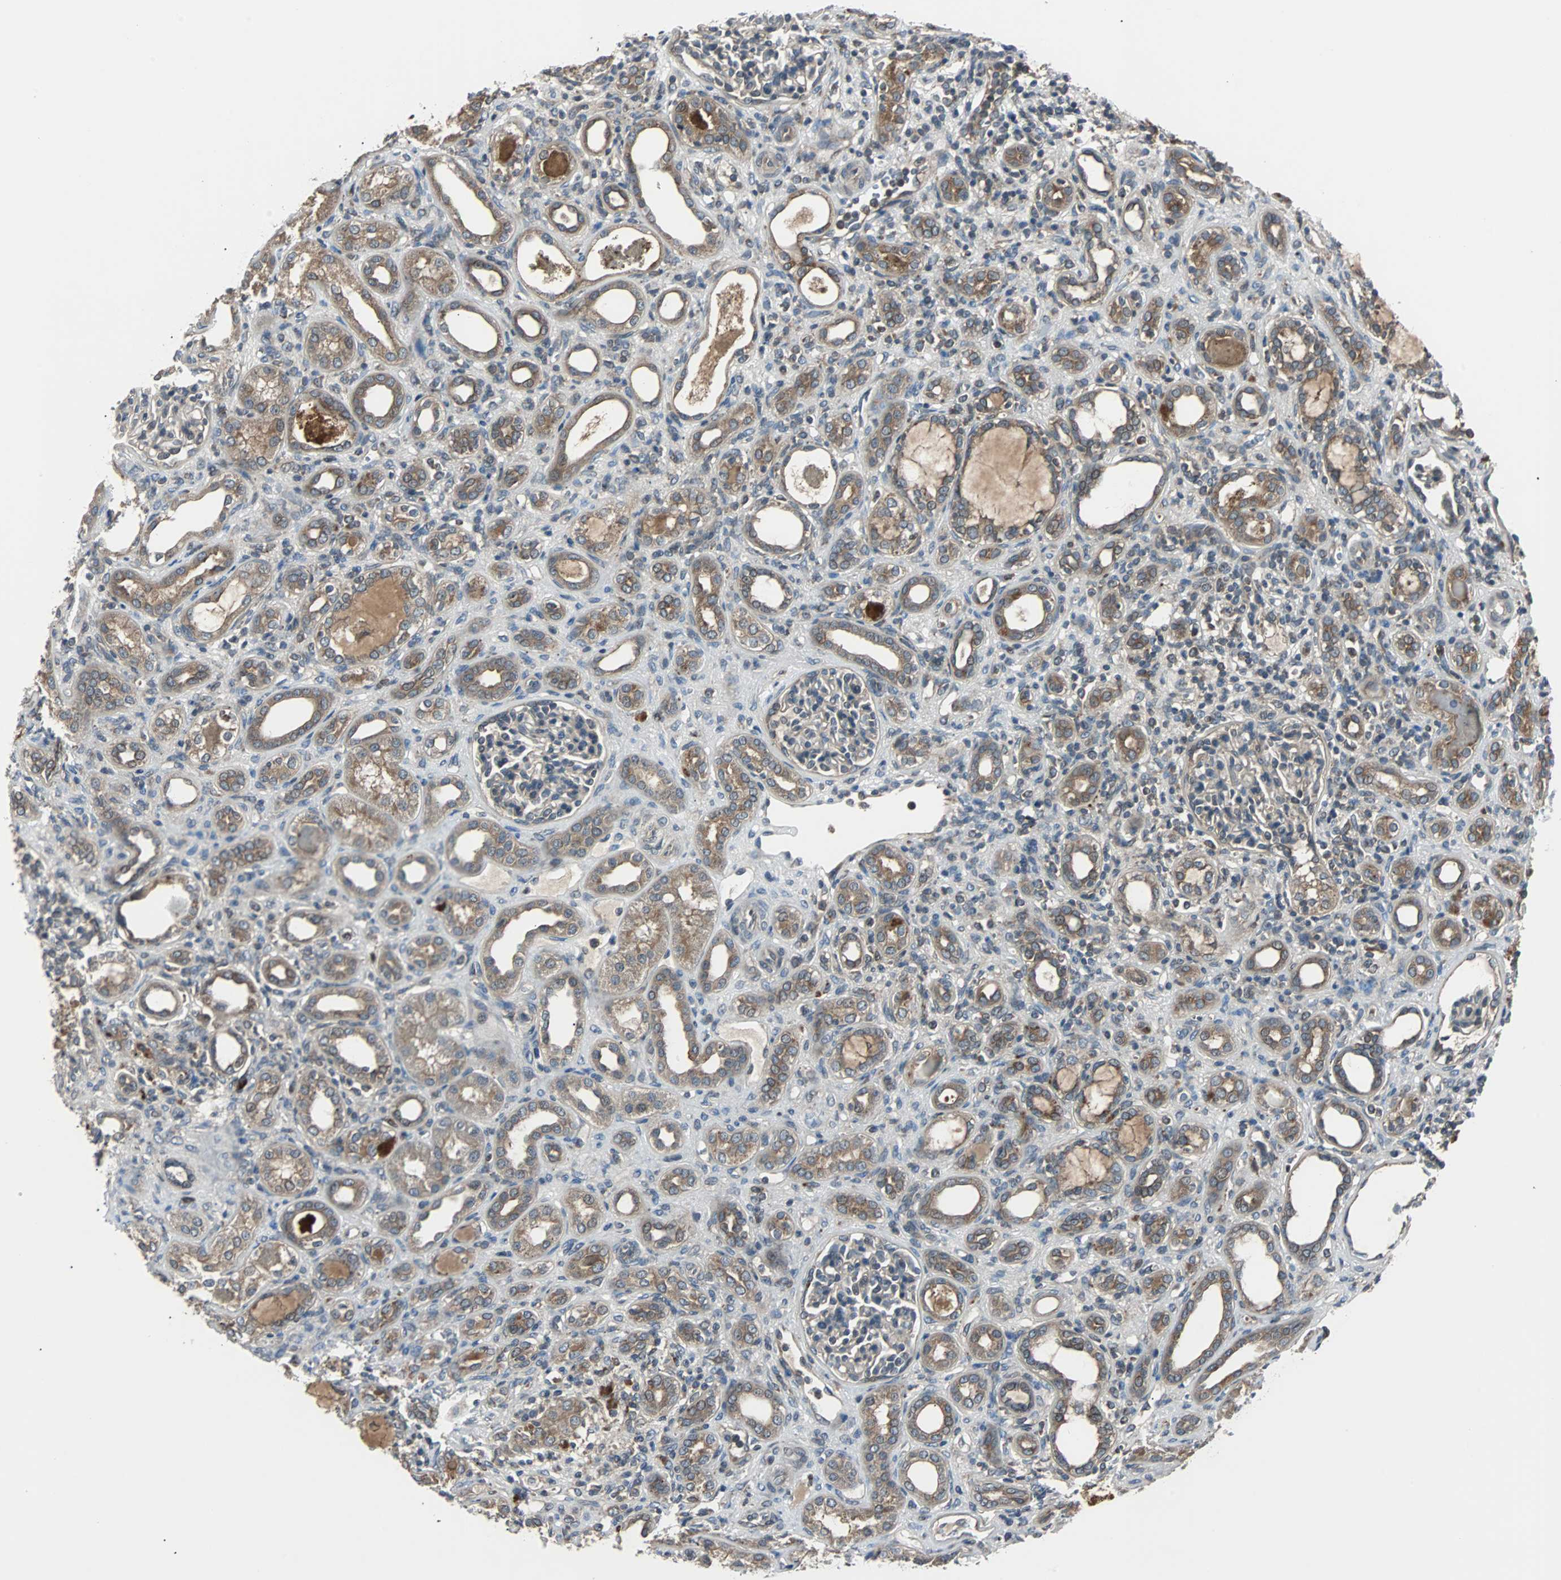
{"staining": {"intensity": "weak", "quantity": ">75%", "location": "cytoplasmic/membranous"}, "tissue": "kidney", "cell_type": "Cells in glomeruli", "image_type": "normal", "snomed": [{"axis": "morphology", "description": "Normal tissue, NOS"}, {"axis": "topography", "description": "Kidney"}], "caption": "Protein staining exhibits weak cytoplasmic/membranous staining in about >75% of cells in glomeruli in unremarkable kidney. (DAB (3,3'-diaminobenzidine) IHC with brightfield microscopy, high magnification).", "gene": "ARF1", "patient": {"sex": "male", "age": 7}}